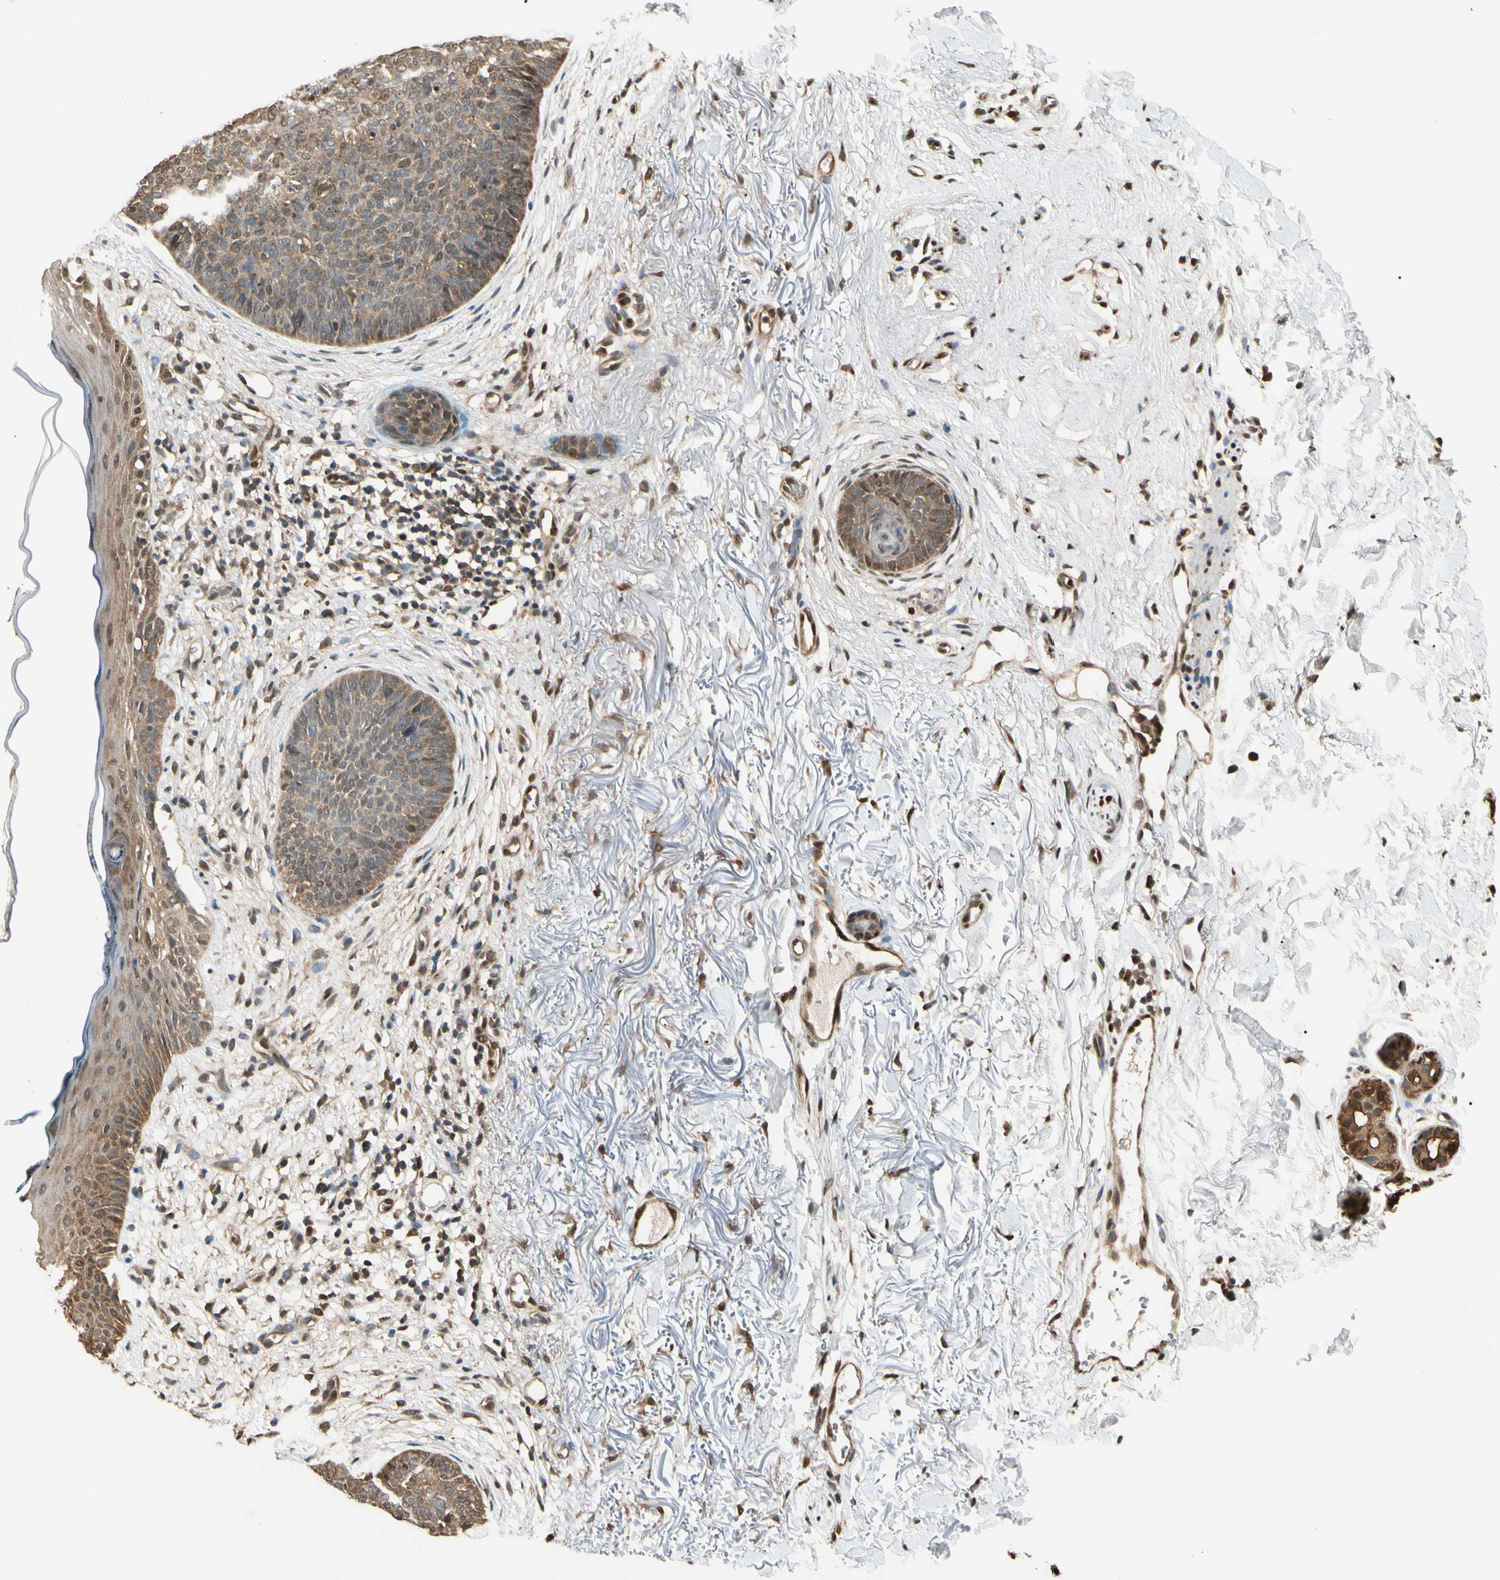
{"staining": {"intensity": "weak", "quantity": ">75%", "location": "cytoplasmic/membranous,nuclear"}, "tissue": "skin cancer", "cell_type": "Tumor cells", "image_type": "cancer", "snomed": [{"axis": "morphology", "description": "Basal cell carcinoma"}, {"axis": "topography", "description": "Skin"}], "caption": "This is a micrograph of IHC staining of skin cancer, which shows weak positivity in the cytoplasmic/membranous and nuclear of tumor cells.", "gene": "PNCK", "patient": {"sex": "female", "age": 70}}